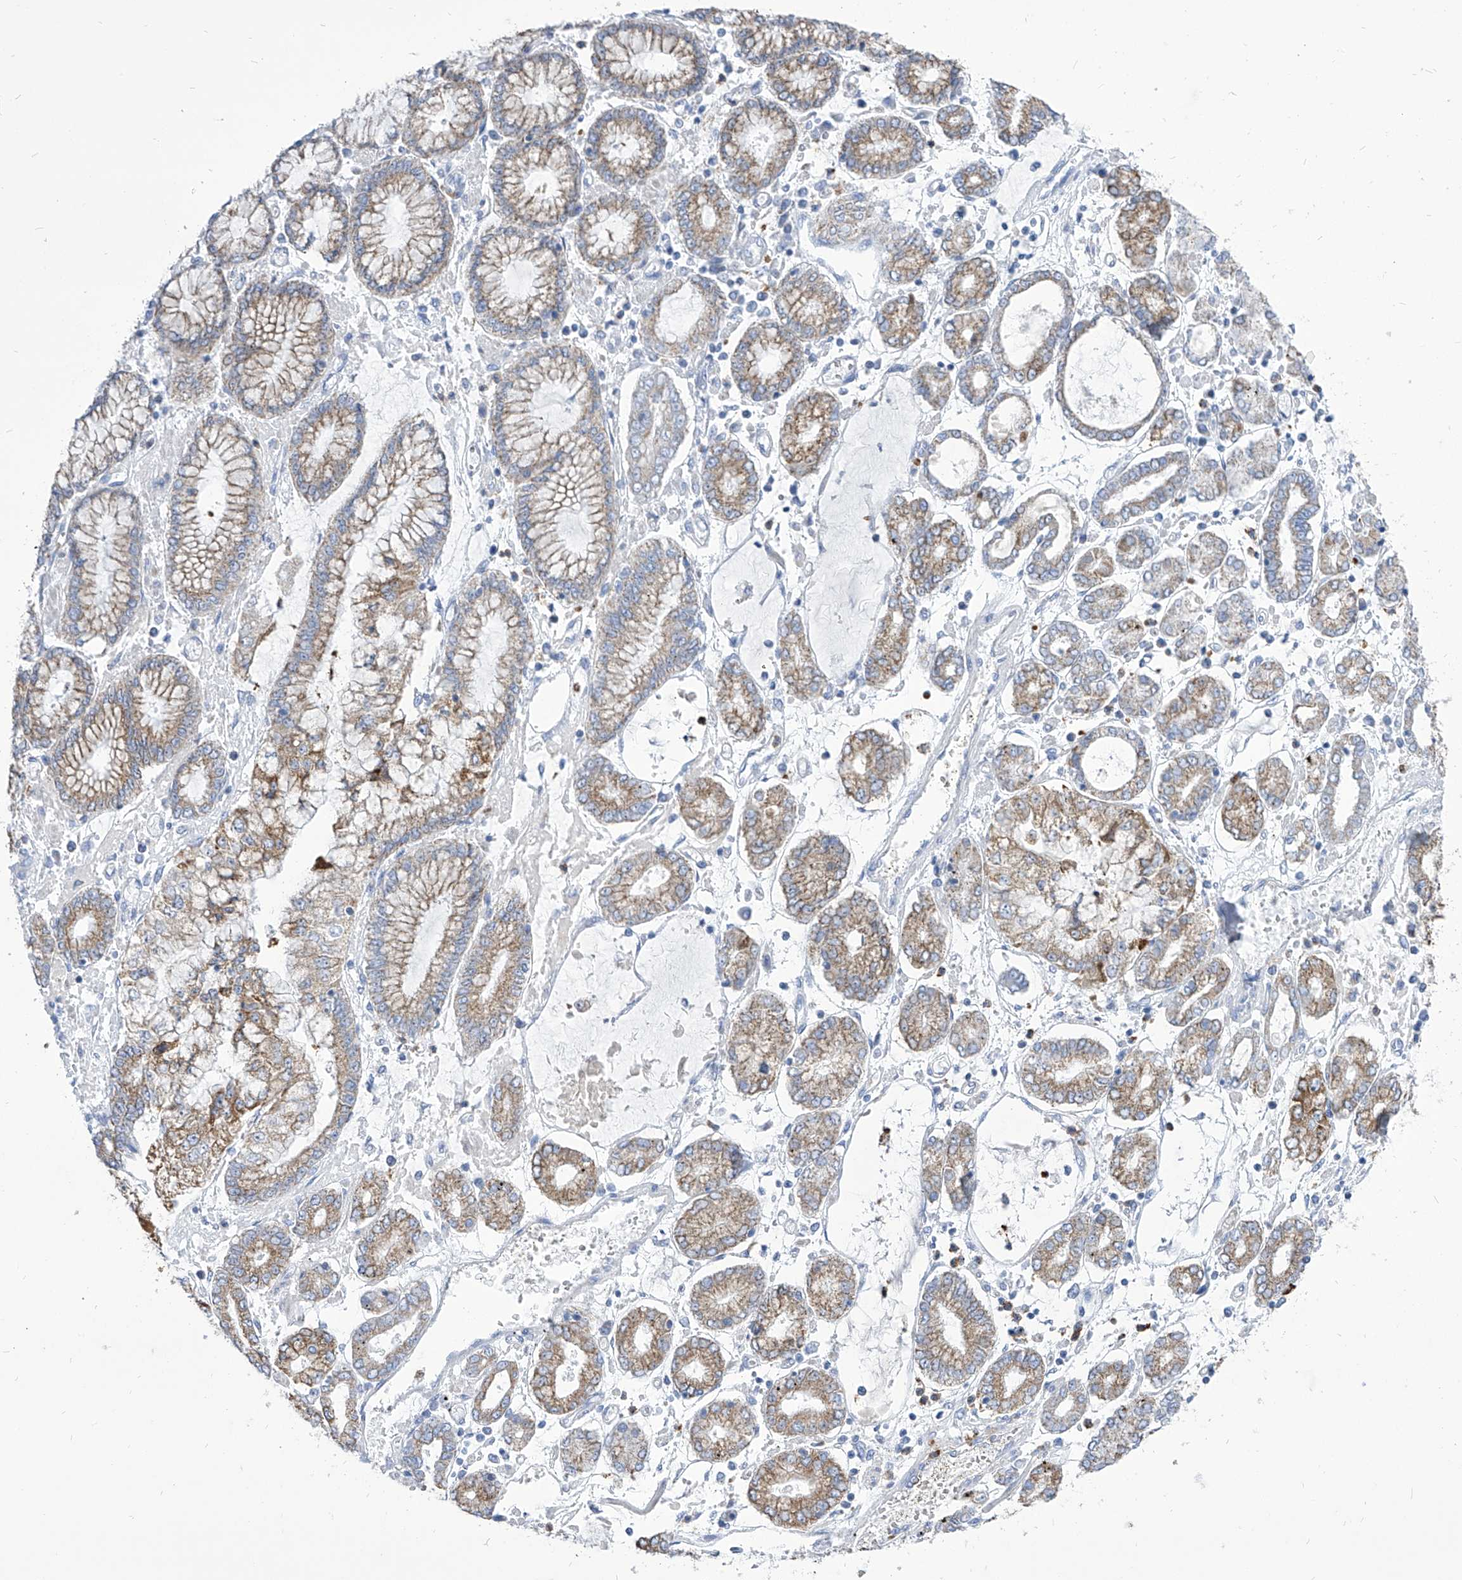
{"staining": {"intensity": "moderate", "quantity": "25%-75%", "location": "cytoplasmic/membranous"}, "tissue": "stomach cancer", "cell_type": "Tumor cells", "image_type": "cancer", "snomed": [{"axis": "morphology", "description": "Adenocarcinoma, NOS"}, {"axis": "topography", "description": "Stomach"}], "caption": "A micrograph of human adenocarcinoma (stomach) stained for a protein reveals moderate cytoplasmic/membranous brown staining in tumor cells. (DAB = brown stain, brightfield microscopy at high magnification).", "gene": "COQ3", "patient": {"sex": "male", "age": 76}}